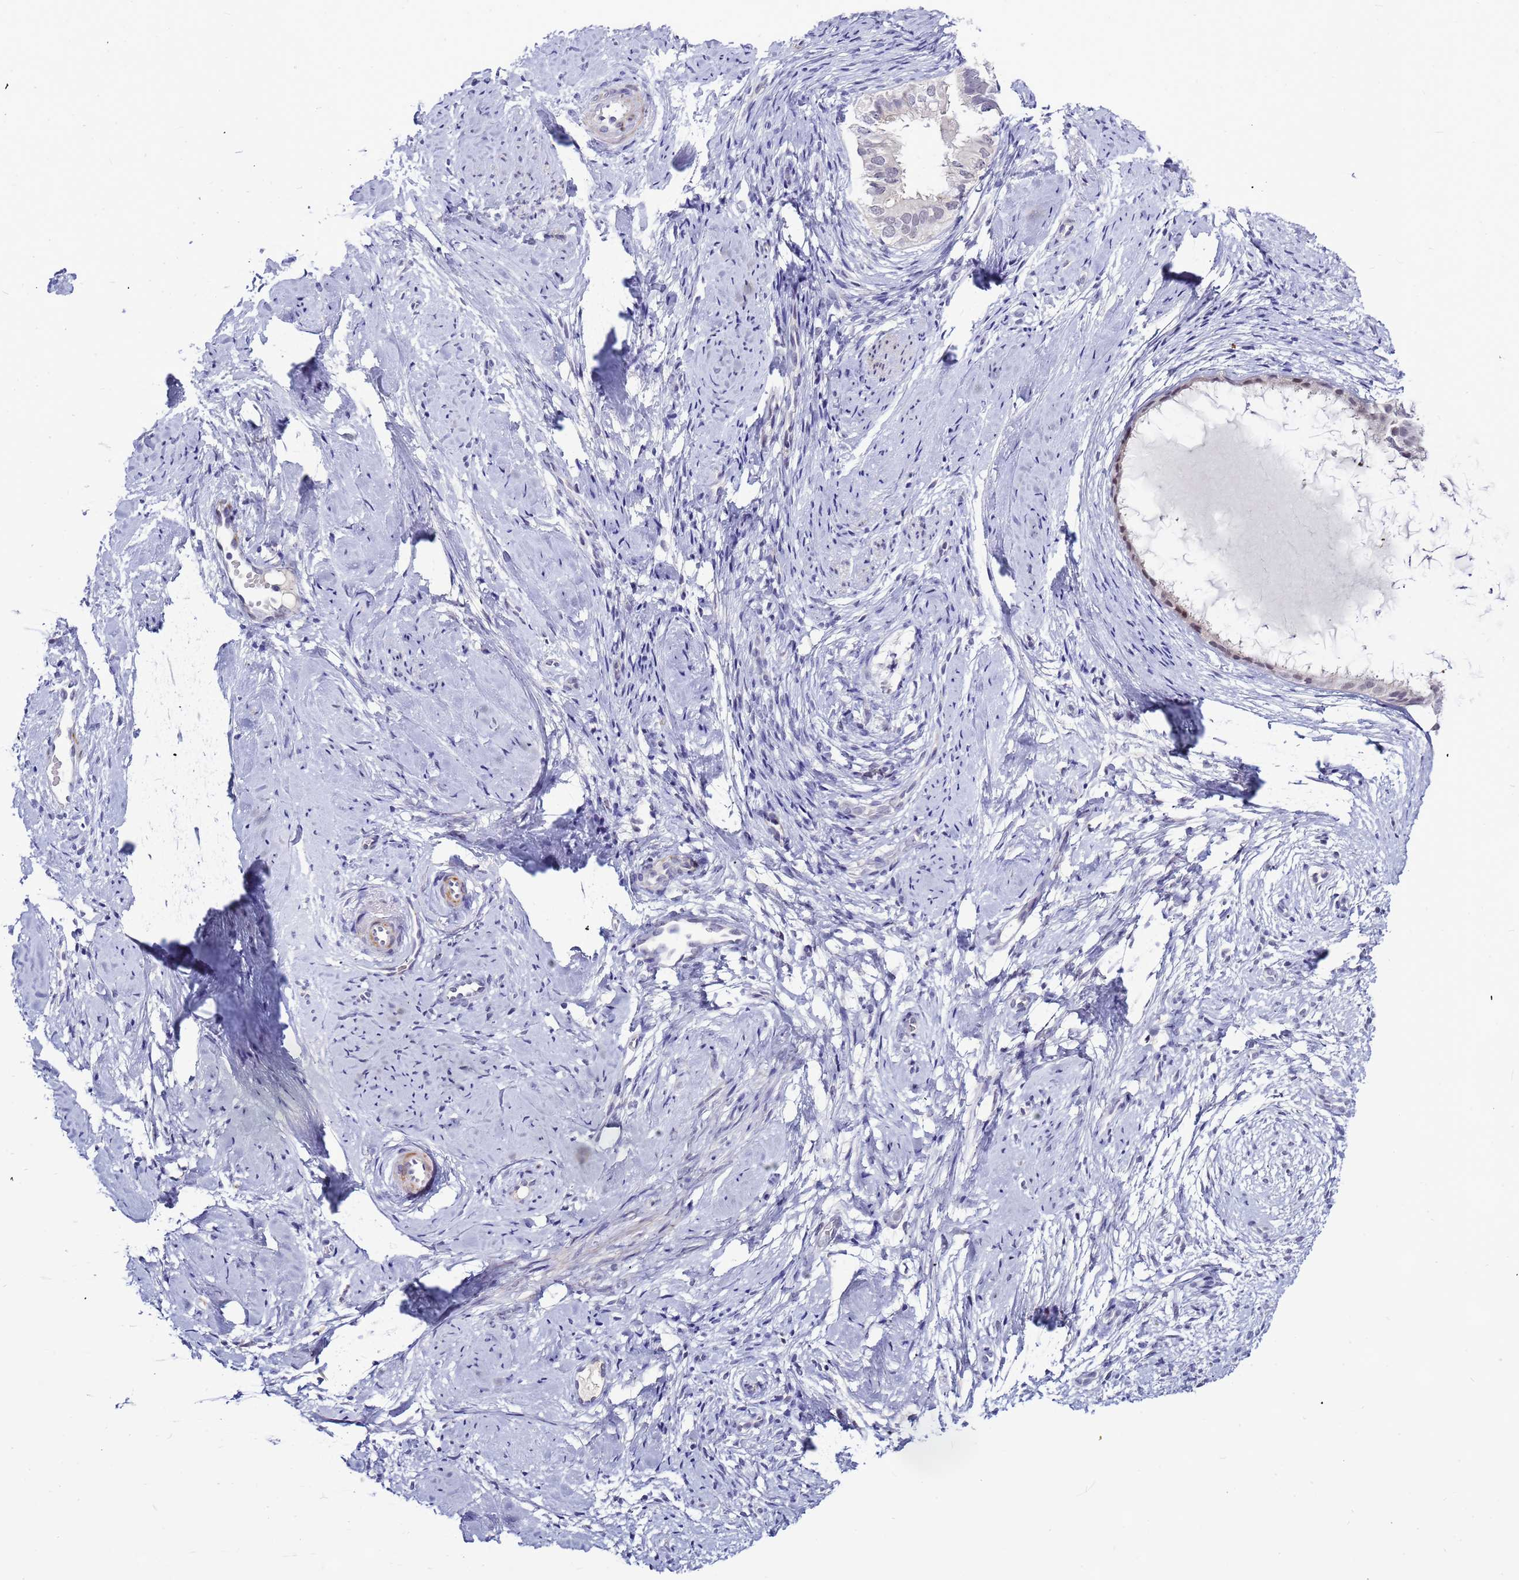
{"staining": {"intensity": "weak", "quantity": "<25%", "location": "cytoplasmic/membranous"}, "tissue": "cervix", "cell_type": "Glandular cells", "image_type": "normal", "snomed": [{"axis": "morphology", "description": "Normal tissue, NOS"}, {"axis": "topography", "description": "Cervix"}], "caption": "The immunohistochemistry image has no significant staining in glandular cells of cervix. (IHC, brightfield microscopy, high magnification).", "gene": "CXorf65", "patient": {"sex": "female", "age": 57}}